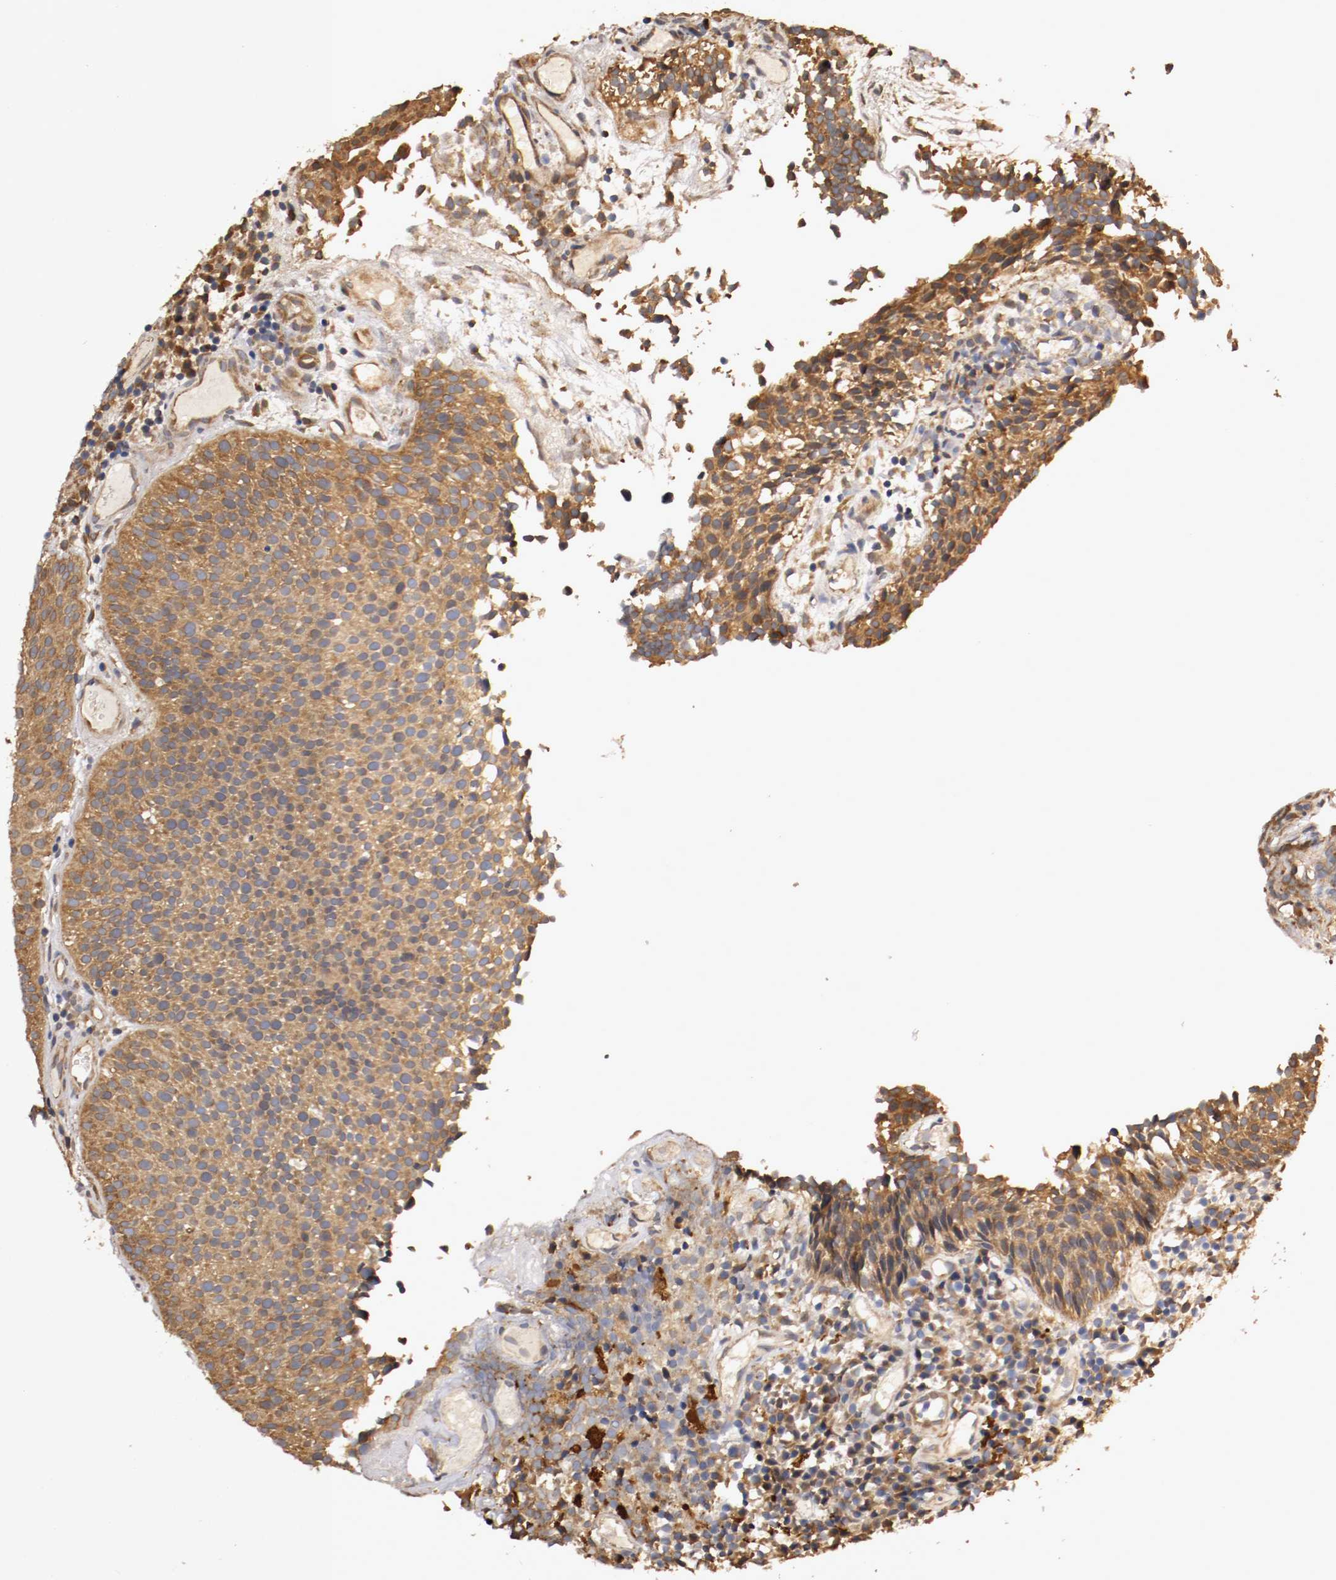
{"staining": {"intensity": "moderate", "quantity": ">75%", "location": "cytoplasmic/membranous"}, "tissue": "urothelial cancer", "cell_type": "Tumor cells", "image_type": "cancer", "snomed": [{"axis": "morphology", "description": "Urothelial carcinoma, Low grade"}, {"axis": "topography", "description": "Urinary bladder"}], "caption": "This is a photomicrograph of IHC staining of low-grade urothelial carcinoma, which shows moderate staining in the cytoplasmic/membranous of tumor cells.", "gene": "VEZT", "patient": {"sex": "male", "age": 85}}